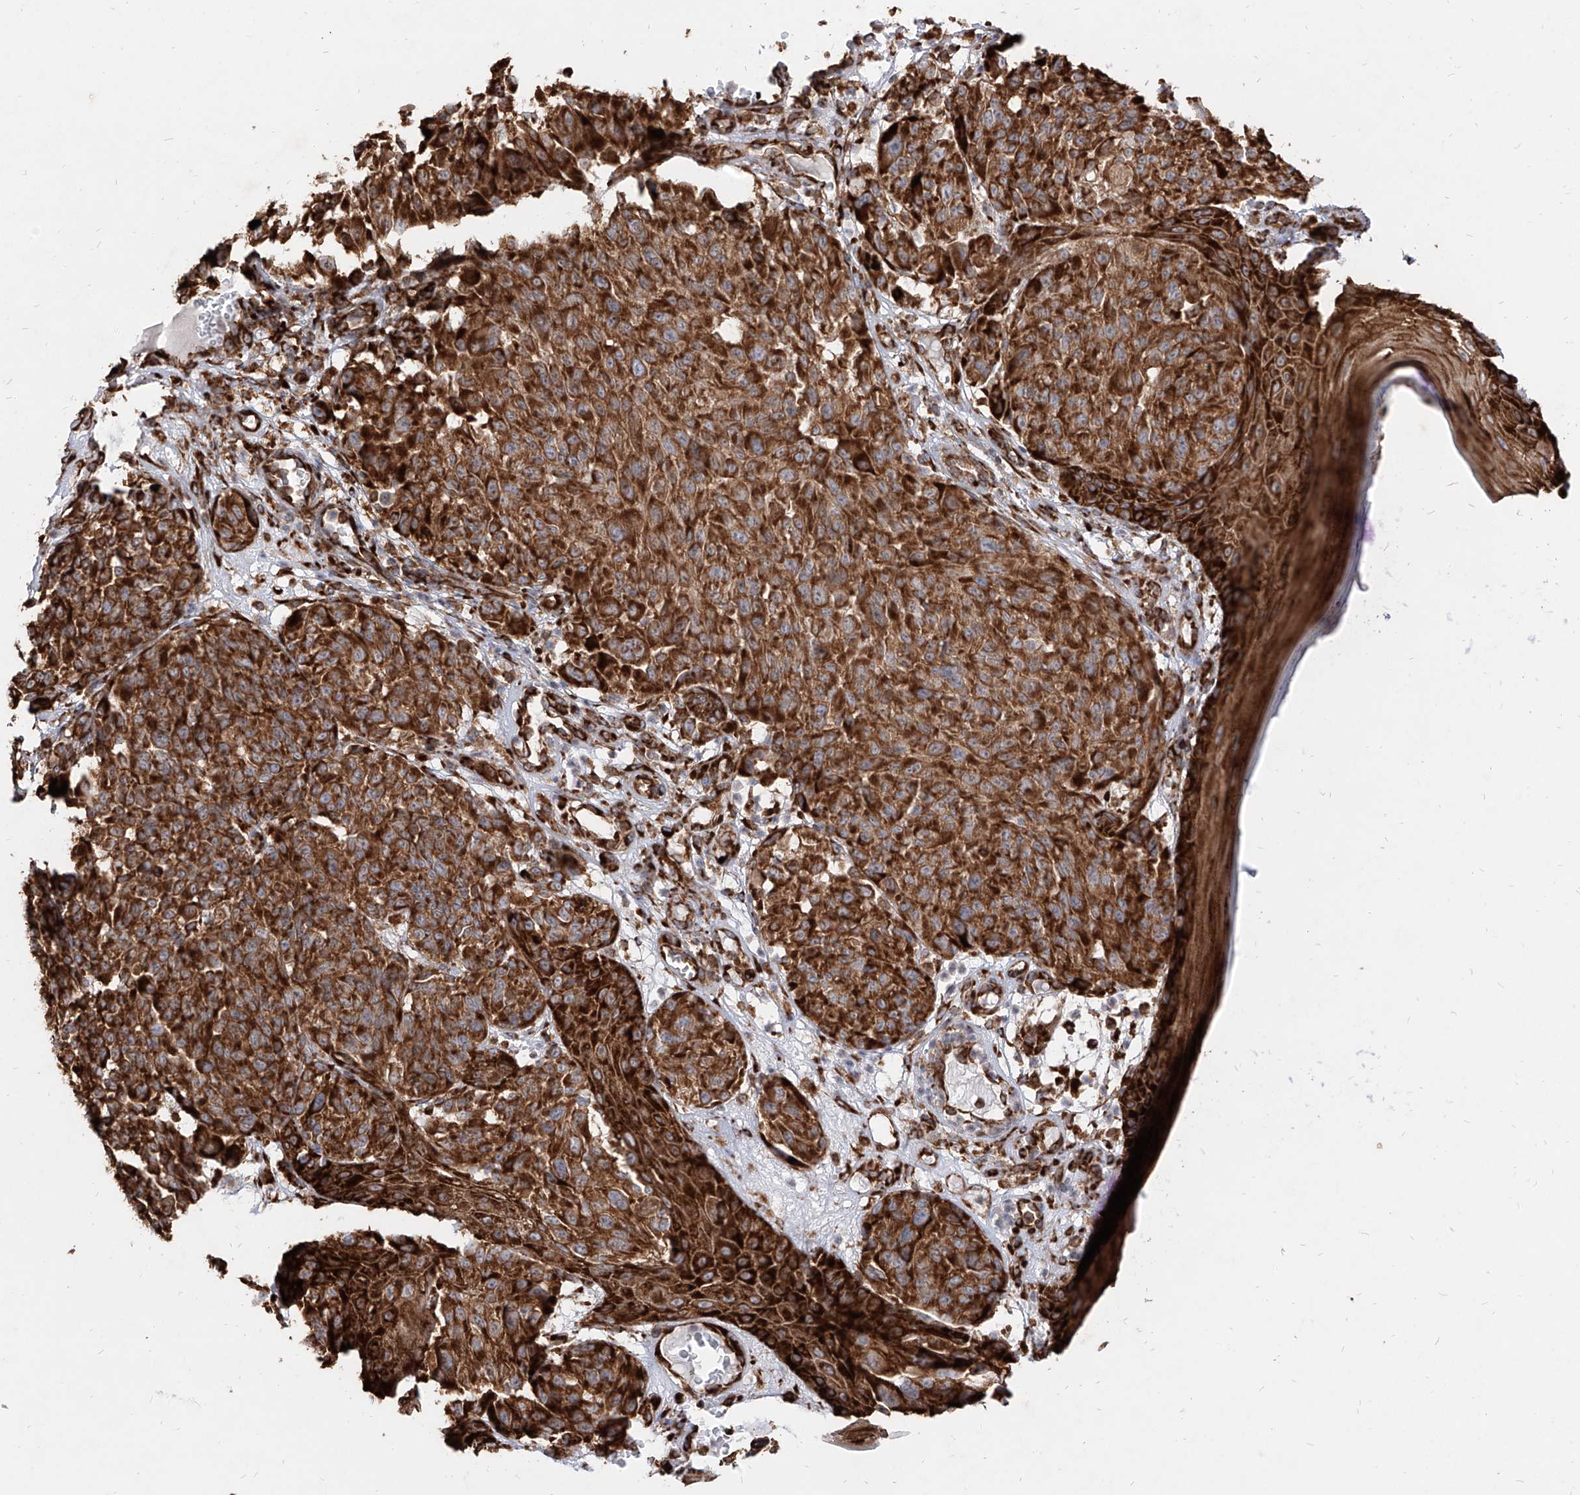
{"staining": {"intensity": "strong", "quantity": ">75%", "location": "cytoplasmic/membranous"}, "tissue": "melanoma", "cell_type": "Tumor cells", "image_type": "cancer", "snomed": [{"axis": "morphology", "description": "Malignant melanoma, NOS"}, {"axis": "topography", "description": "Skin"}], "caption": "Protein positivity by immunohistochemistry exhibits strong cytoplasmic/membranous positivity in about >75% of tumor cells in melanoma. (Stains: DAB (3,3'-diaminobenzidine) in brown, nuclei in blue, Microscopy: brightfield microscopy at high magnification).", "gene": "RPS25", "patient": {"sex": "male", "age": 83}}